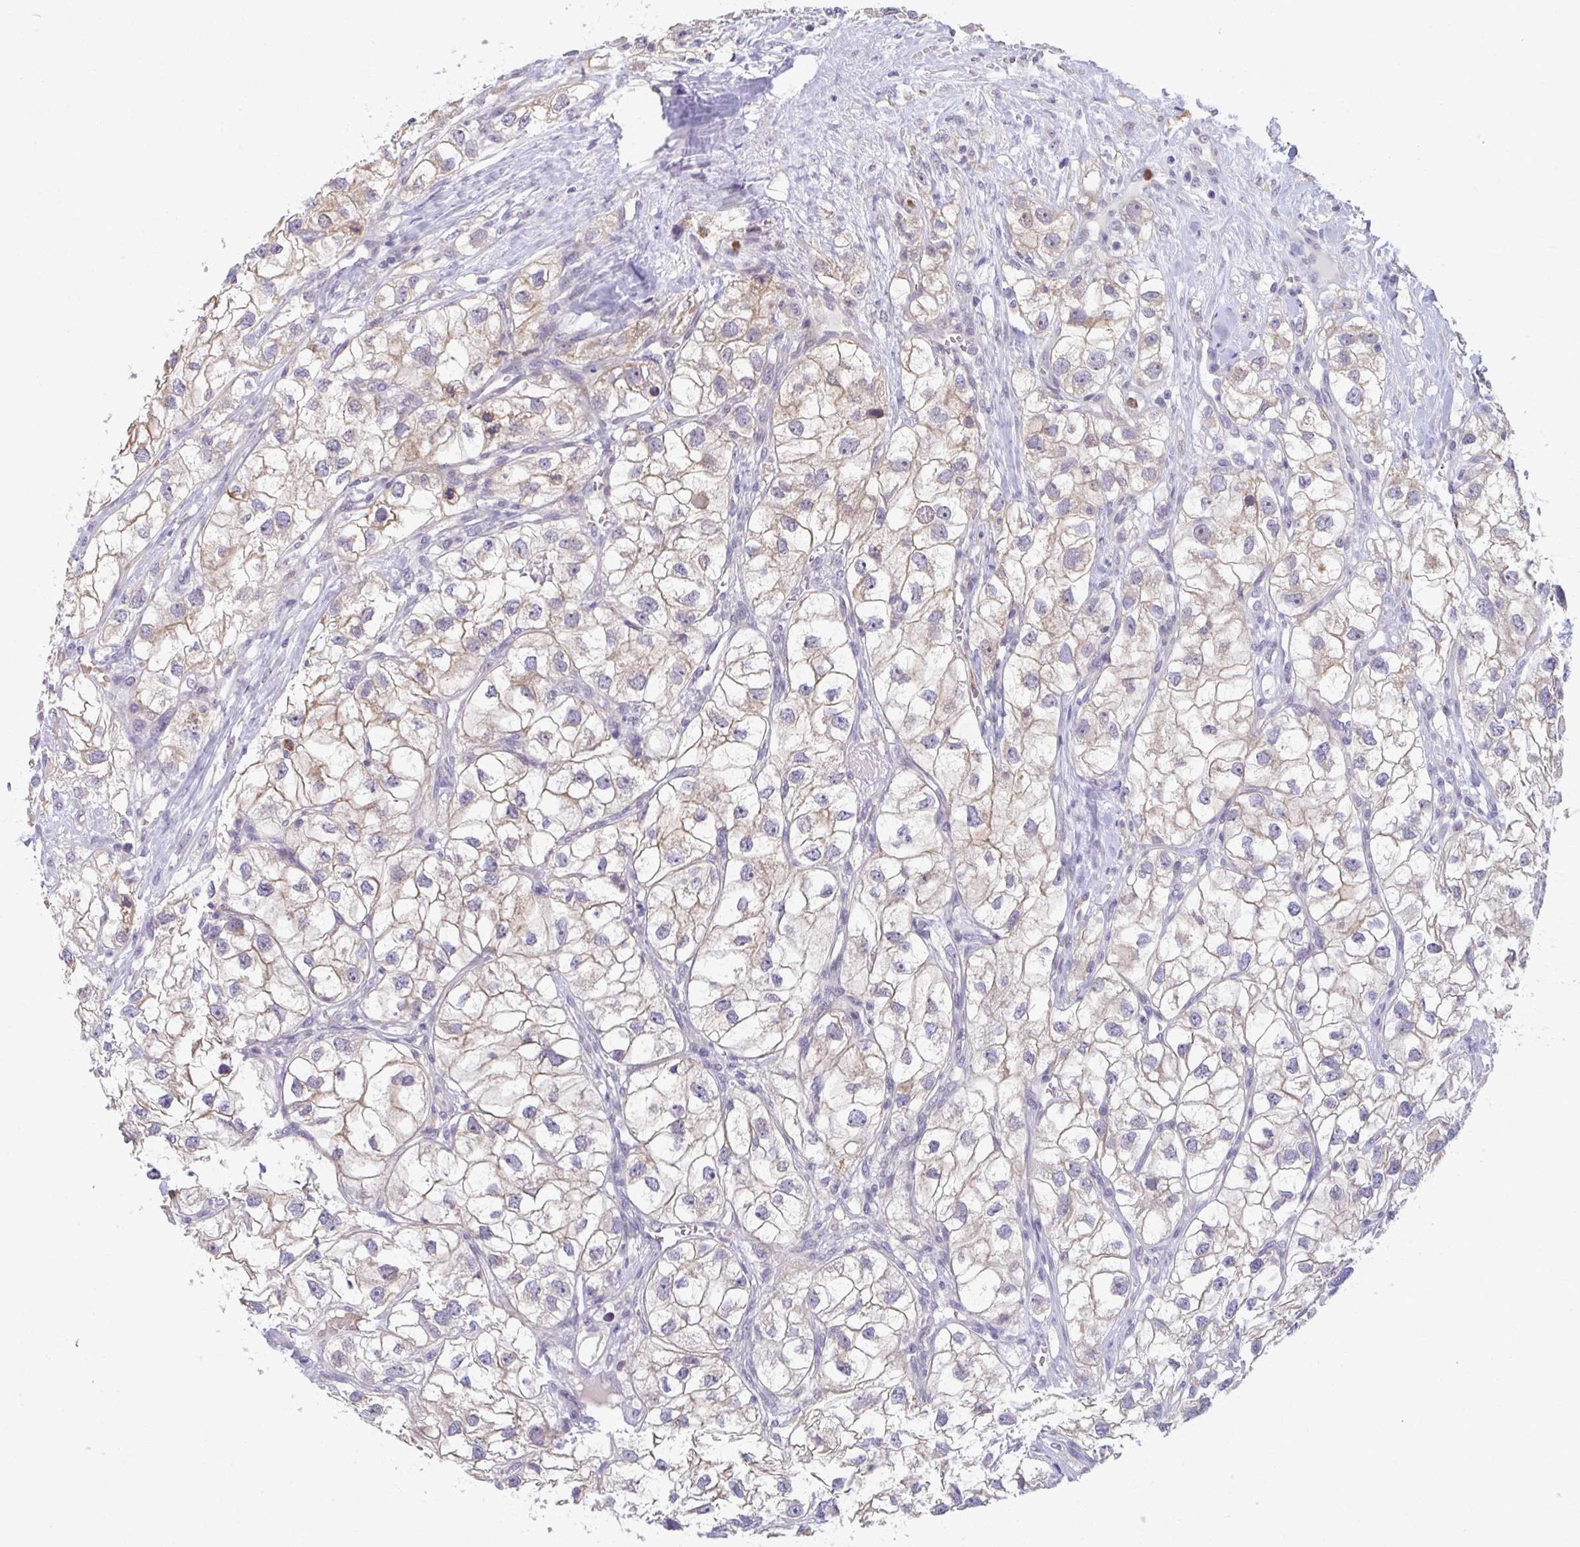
{"staining": {"intensity": "moderate", "quantity": "25%-75%", "location": "cytoplasmic/membranous"}, "tissue": "renal cancer", "cell_type": "Tumor cells", "image_type": "cancer", "snomed": [{"axis": "morphology", "description": "Adenocarcinoma, NOS"}, {"axis": "topography", "description": "Kidney"}], "caption": "Immunohistochemistry image of renal adenocarcinoma stained for a protein (brown), which exhibits medium levels of moderate cytoplasmic/membranous staining in approximately 25%-75% of tumor cells.", "gene": "RIOK1", "patient": {"sex": "male", "age": 59}}